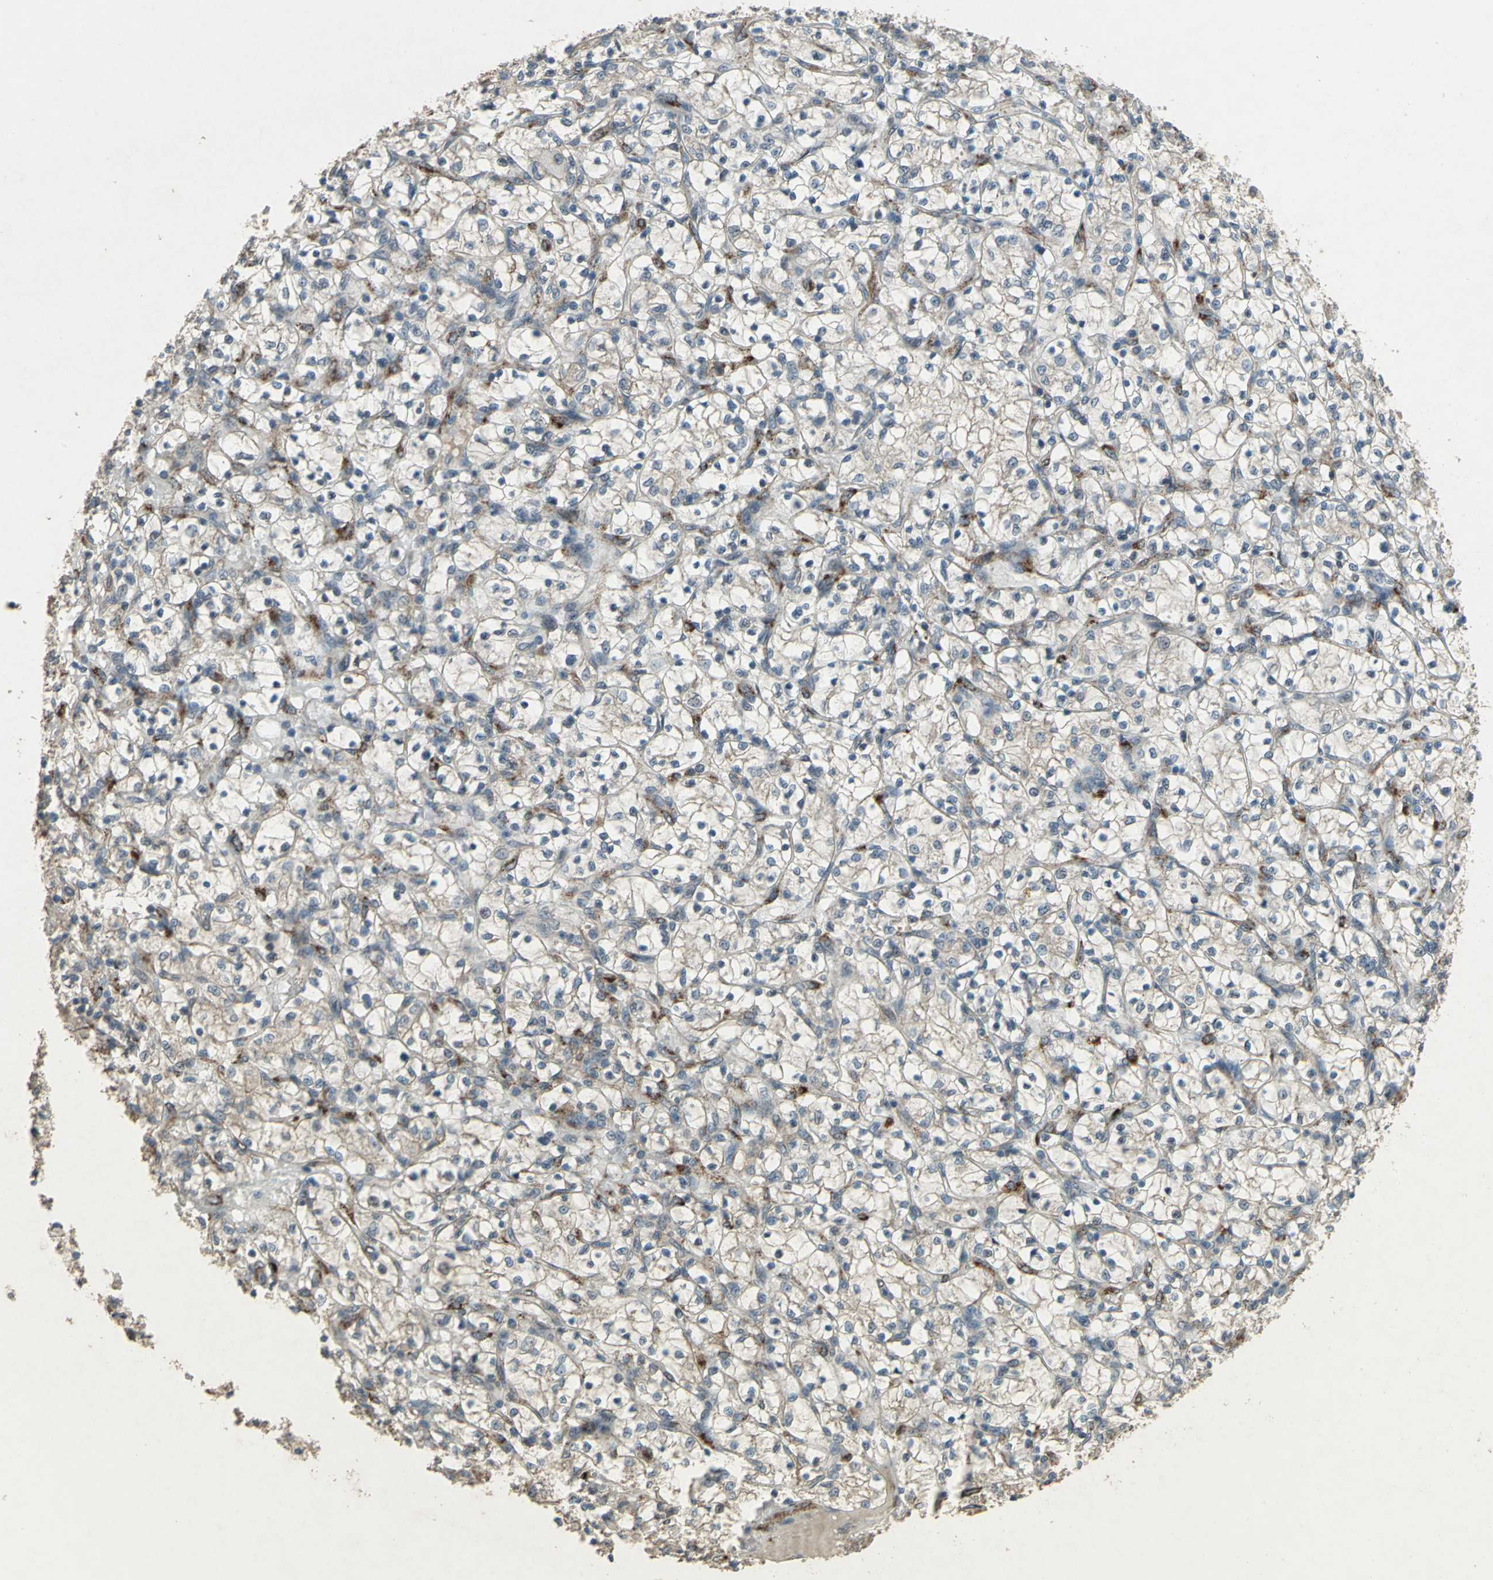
{"staining": {"intensity": "weak", "quantity": ">75%", "location": "cytoplasmic/membranous"}, "tissue": "renal cancer", "cell_type": "Tumor cells", "image_type": "cancer", "snomed": [{"axis": "morphology", "description": "Adenocarcinoma, NOS"}, {"axis": "topography", "description": "Kidney"}], "caption": "Renal adenocarcinoma stained with immunohistochemistry (IHC) reveals weak cytoplasmic/membranous staining in about >75% of tumor cells. (Stains: DAB (3,3'-diaminobenzidine) in brown, nuclei in blue, Microscopy: brightfield microscopy at high magnification).", "gene": "SEPTIN4", "patient": {"sex": "female", "age": 69}}